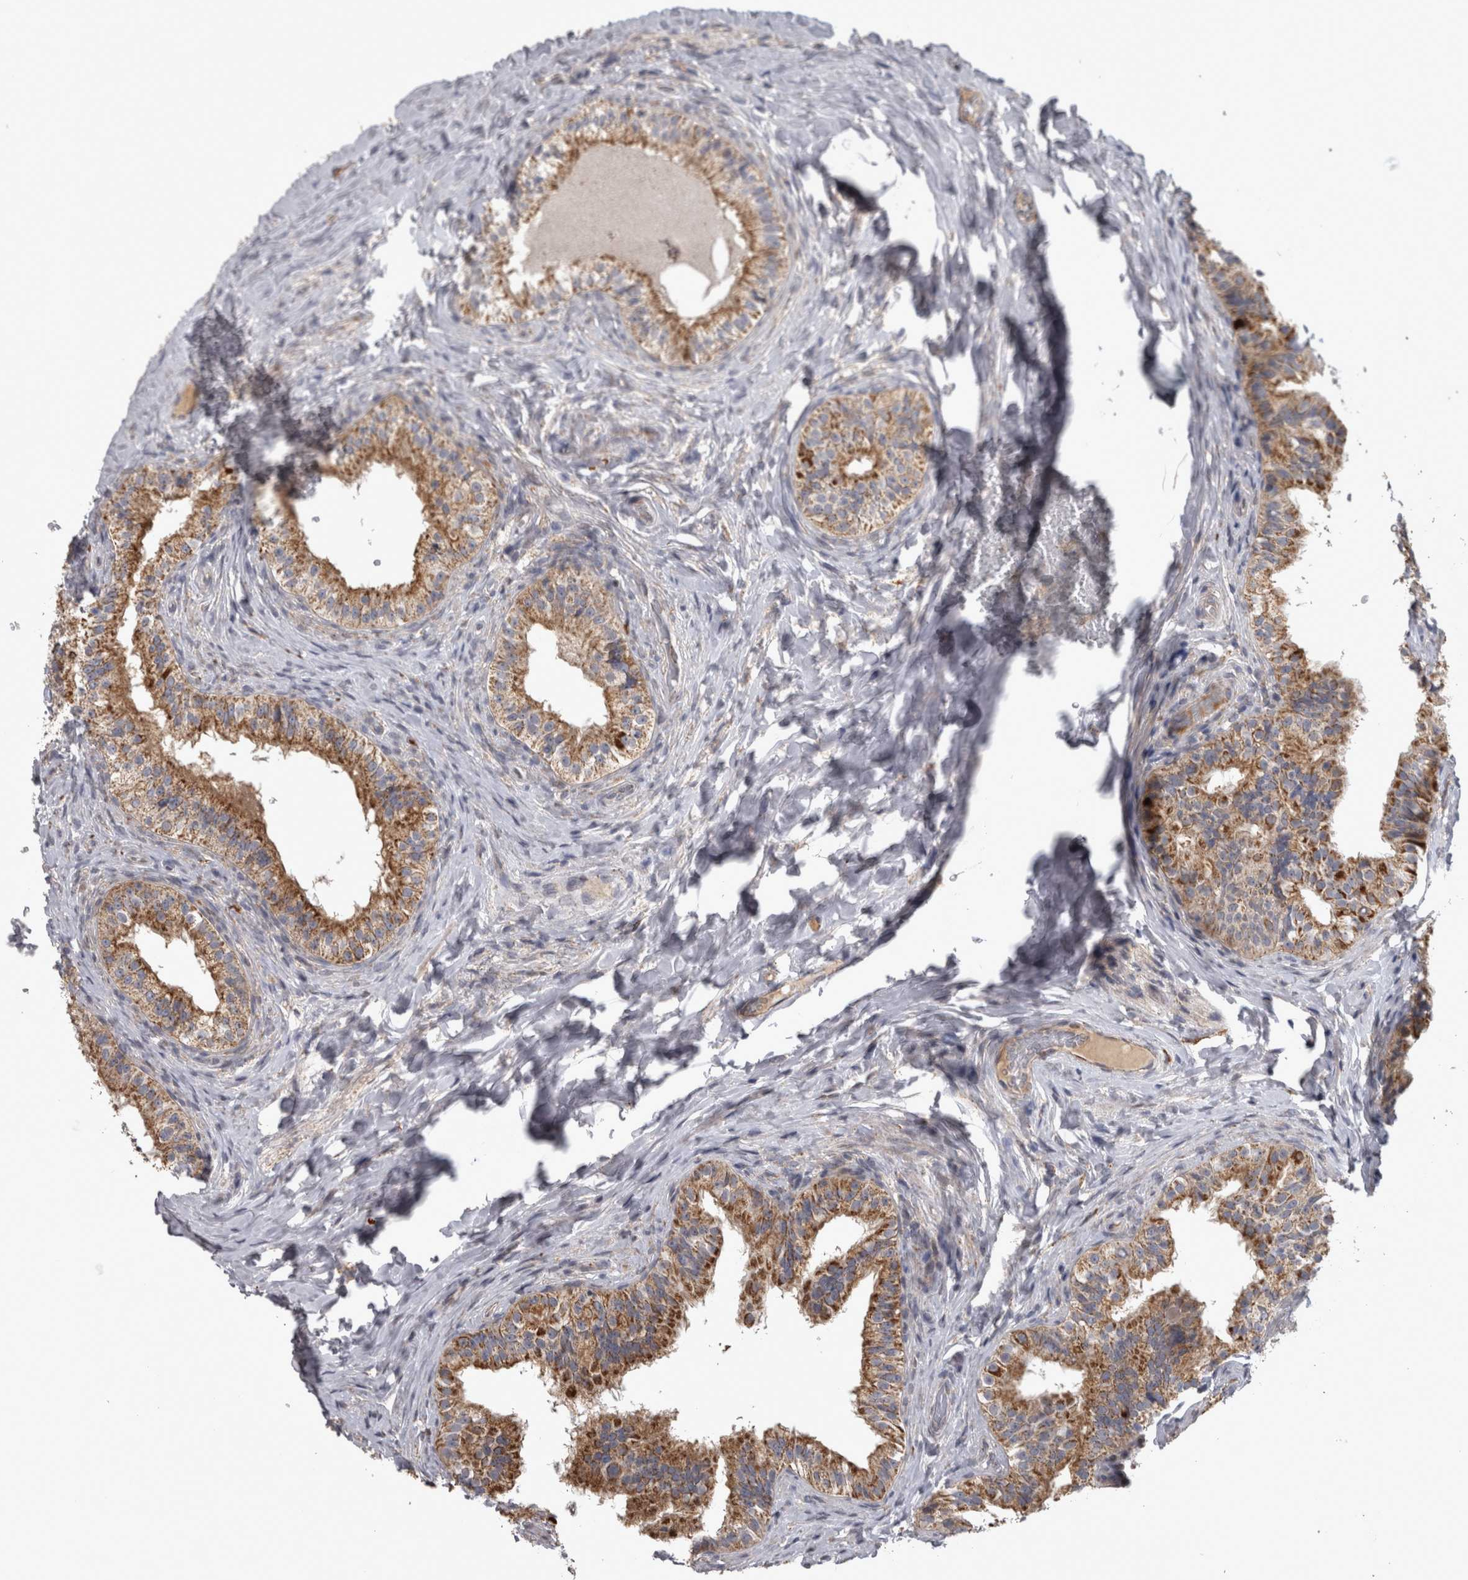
{"staining": {"intensity": "moderate", "quantity": ">75%", "location": "cytoplasmic/membranous"}, "tissue": "epididymis", "cell_type": "Glandular cells", "image_type": "normal", "snomed": [{"axis": "morphology", "description": "Normal tissue, NOS"}, {"axis": "topography", "description": "Epididymis"}], "caption": "Brown immunohistochemical staining in unremarkable epididymis exhibits moderate cytoplasmic/membranous staining in about >75% of glandular cells.", "gene": "DBT", "patient": {"sex": "male", "age": 49}}